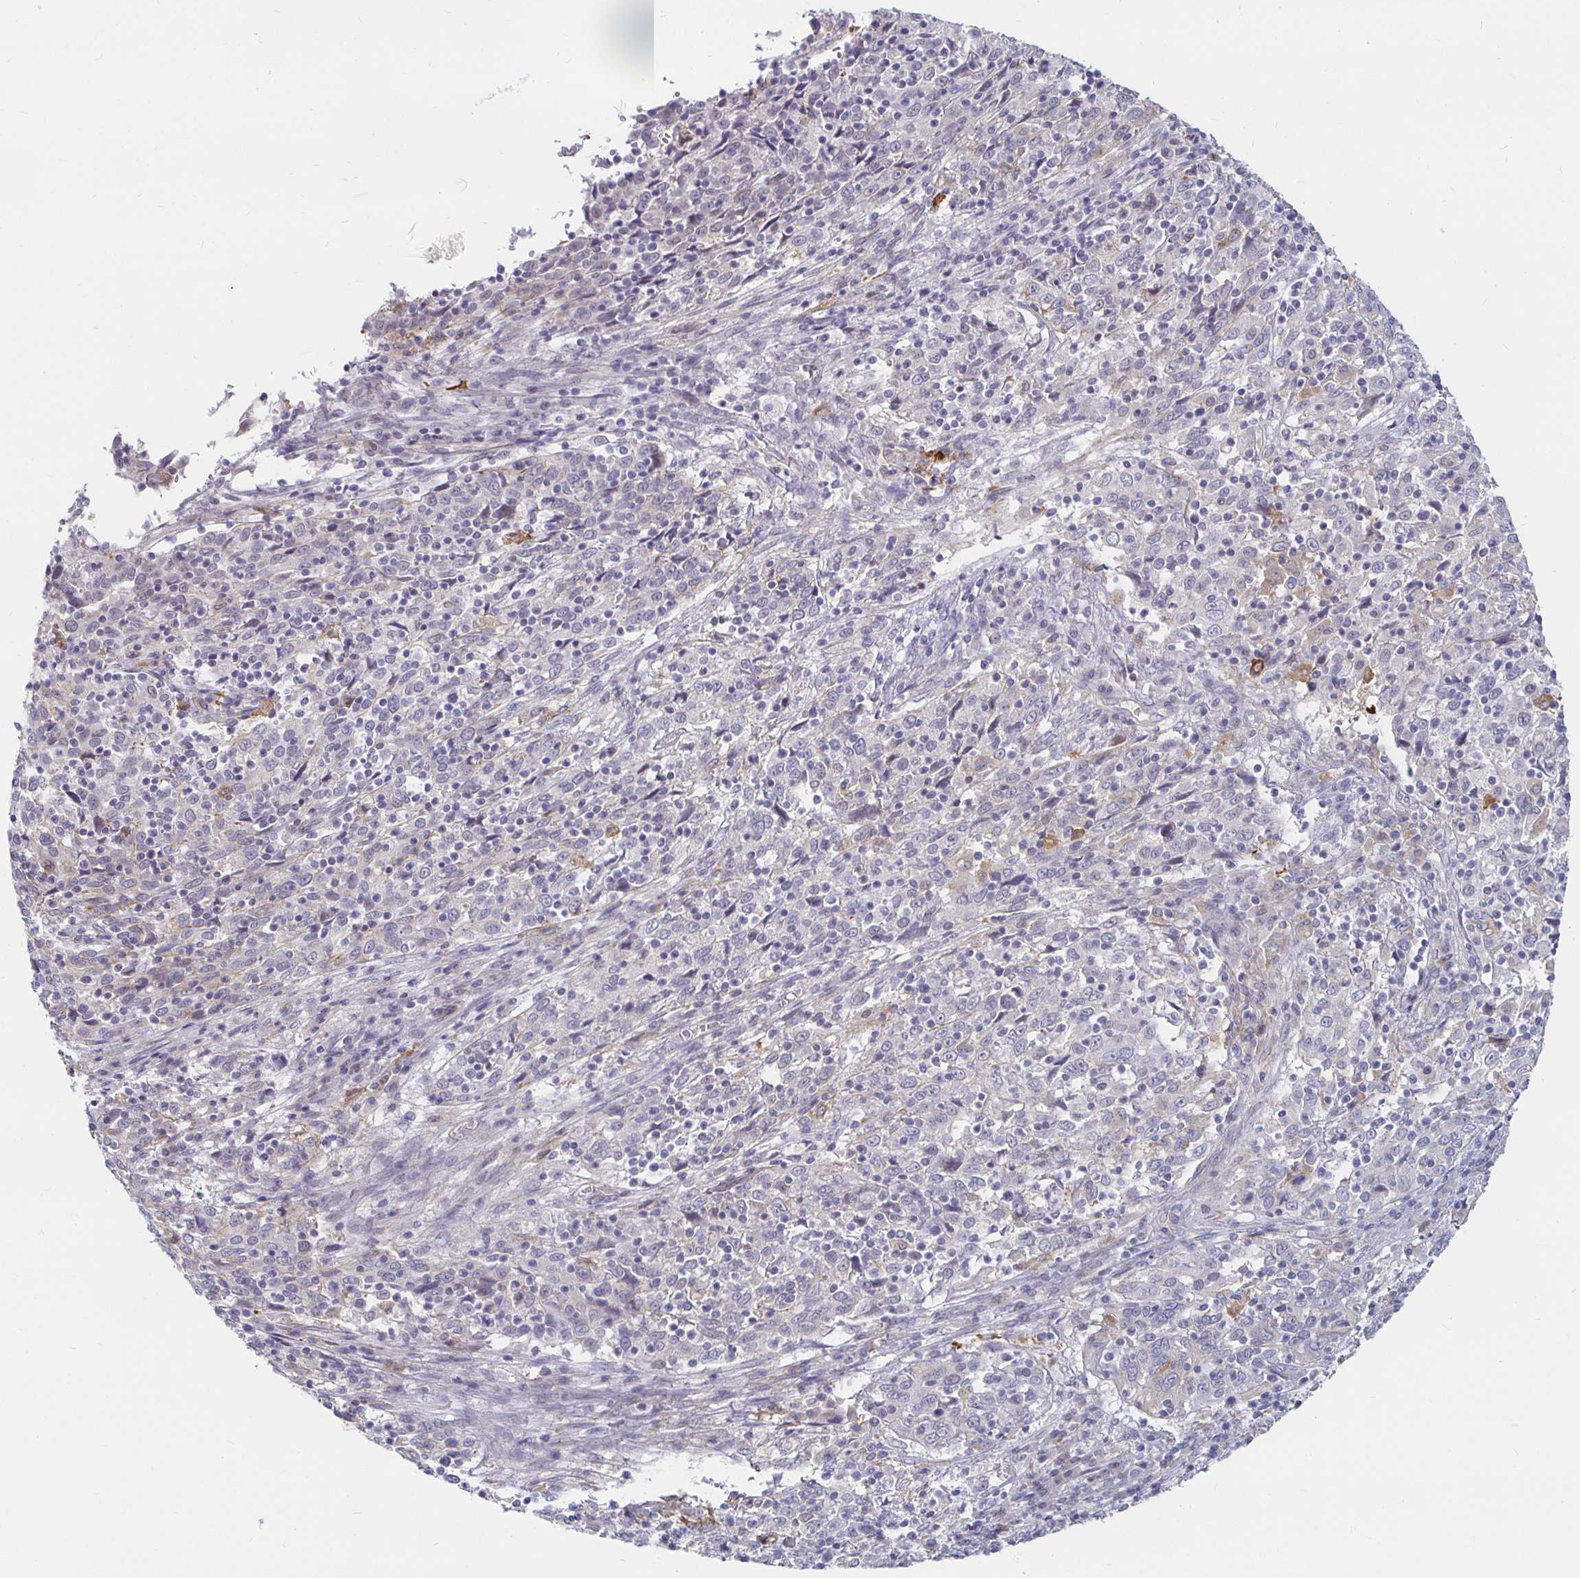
{"staining": {"intensity": "negative", "quantity": "none", "location": "none"}, "tissue": "cervical cancer", "cell_type": "Tumor cells", "image_type": "cancer", "snomed": [{"axis": "morphology", "description": "Squamous cell carcinoma, NOS"}, {"axis": "topography", "description": "Cervix"}], "caption": "Immunohistochemistry (IHC) histopathology image of cervical cancer (squamous cell carcinoma) stained for a protein (brown), which demonstrates no staining in tumor cells.", "gene": "CCDC85A", "patient": {"sex": "female", "age": 46}}